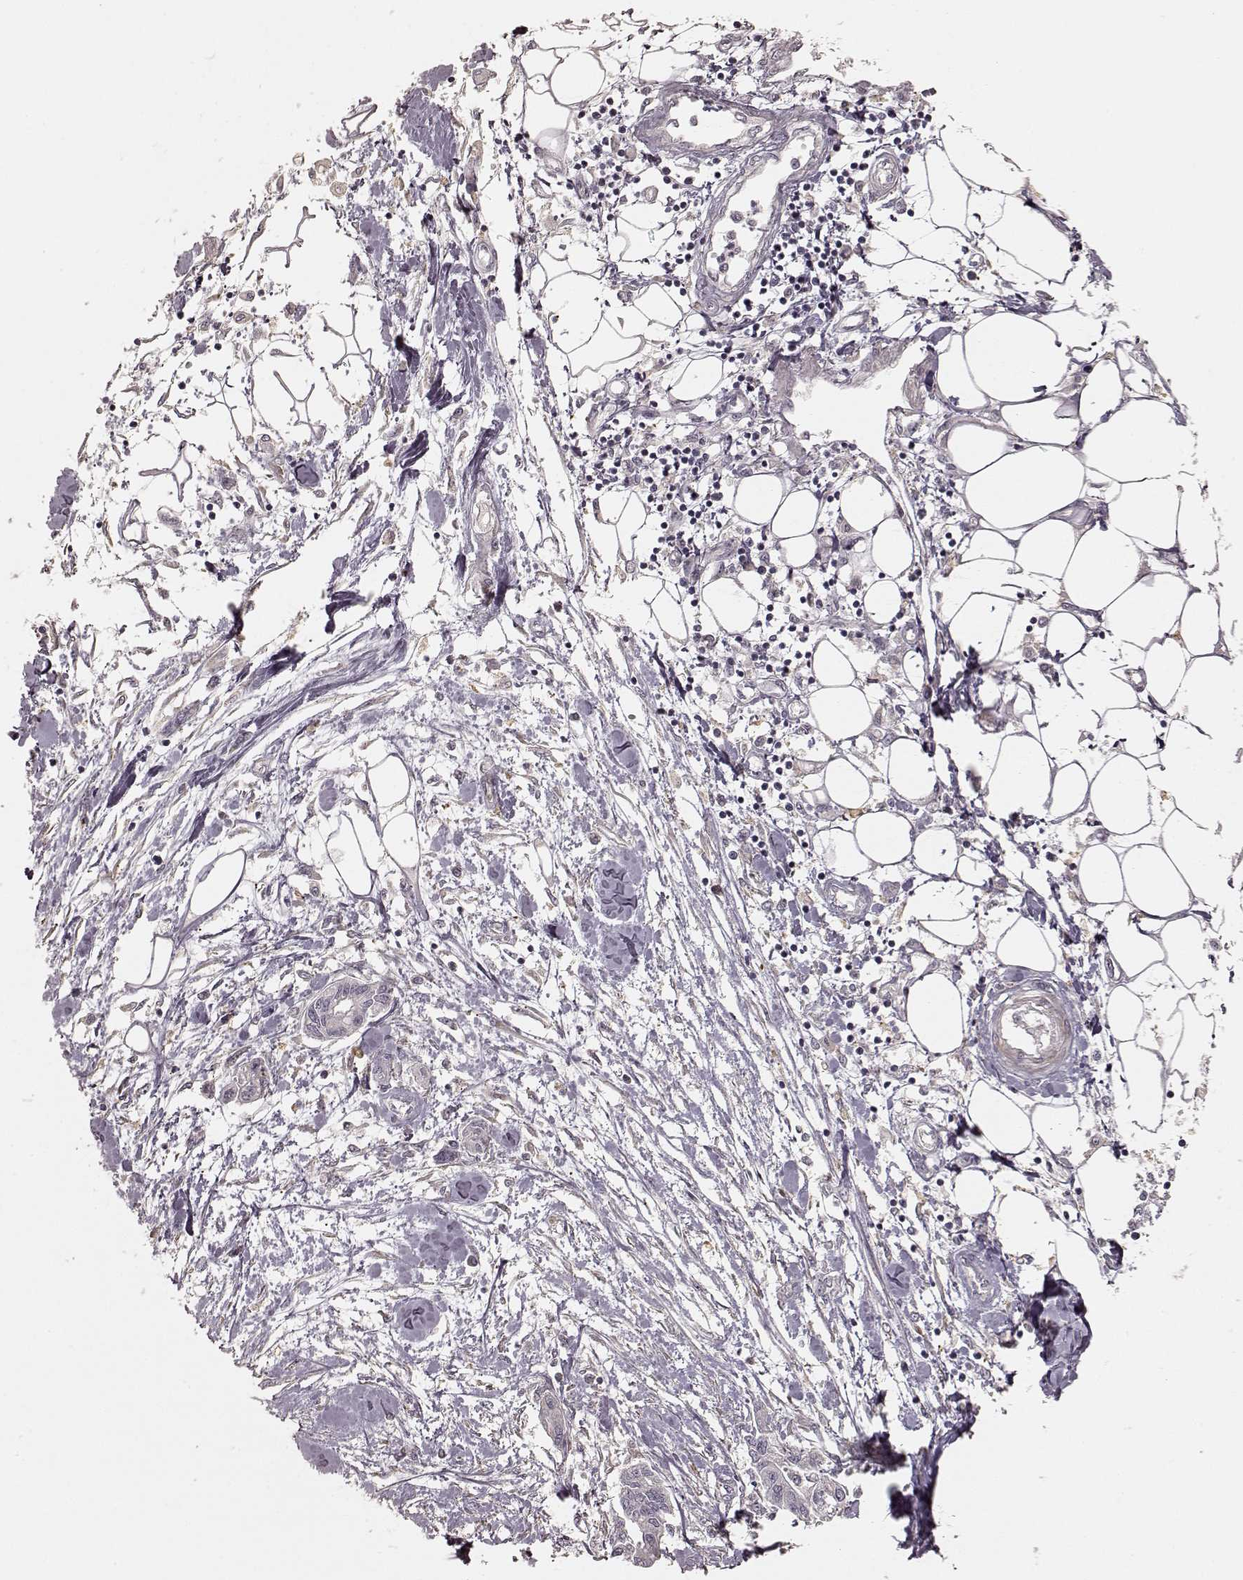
{"staining": {"intensity": "negative", "quantity": "none", "location": "none"}, "tissue": "pancreatic cancer", "cell_type": "Tumor cells", "image_type": "cancer", "snomed": [{"axis": "morphology", "description": "Adenocarcinoma, NOS"}, {"axis": "topography", "description": "Pancreas"}], "caption": "This is a histopathology image of IHC staining of adenocarcinoma (pancreatic), which shows no positivity in tumor cells.", "gene": "KCNJ9", "patient": {"sex": "male", "age": 60}}